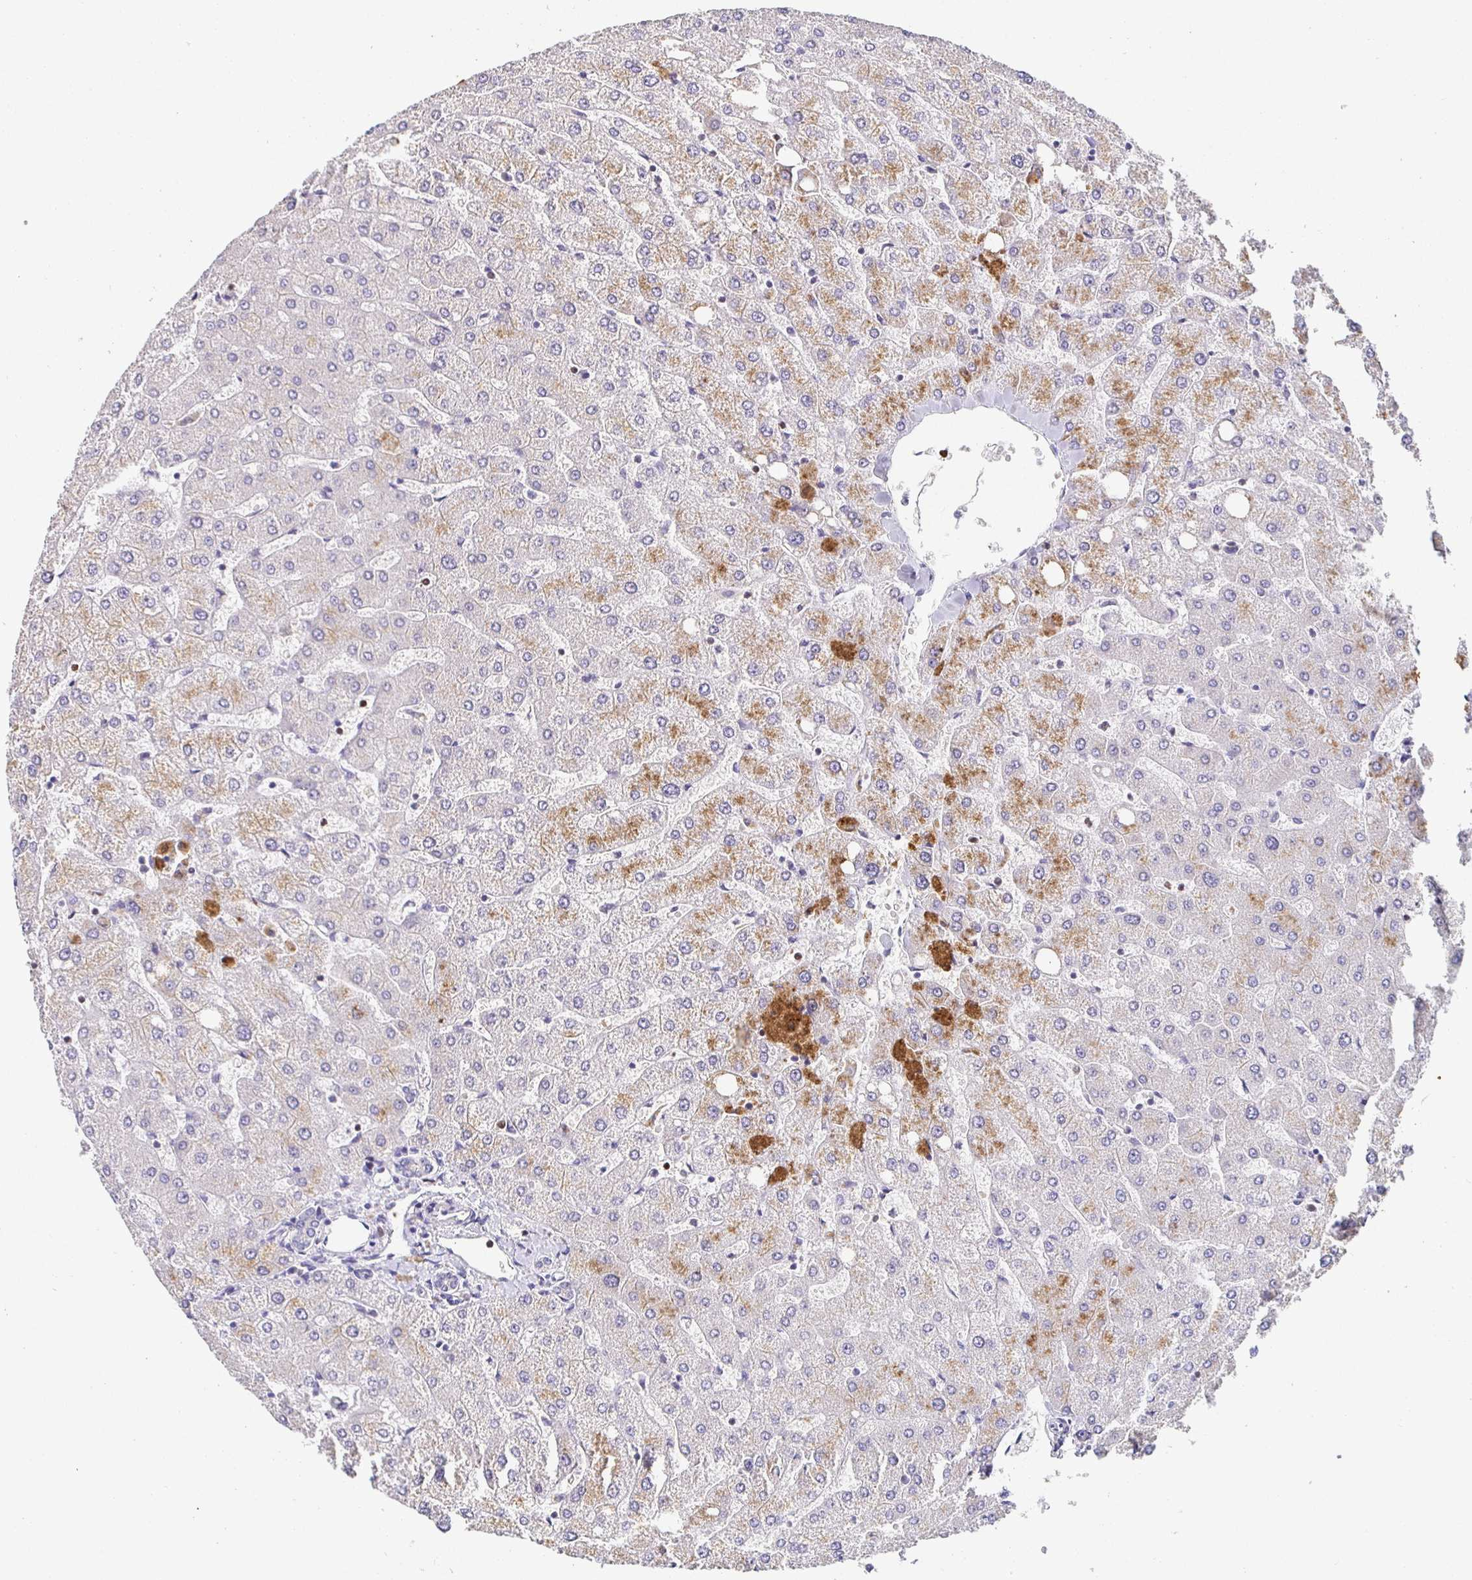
{"staining": {"intensity": "negative", "quantity": "none", "location": "none"}, "tissue": "liver", "cell_type": "Cholangiocytes", "image_type": "normal", "snomed": [{"axis": "morphology", "description": "Normal tissue, NOS"}, {"axis": "topography", "description": "Liver"}], "caption": "DAB immunohistochemical staining of unremarkable liver demonstrates no significant positivity in cholangiocytes. The staining was performed using DAB (3,3'-diaminobenzidine) to visualize the protein expression in brown, while the nuclei were stained in blue with hematoxylin (Magnification: 20x).", "gene": "SATB1", "patient": {"sex": "female", "age": 54}}